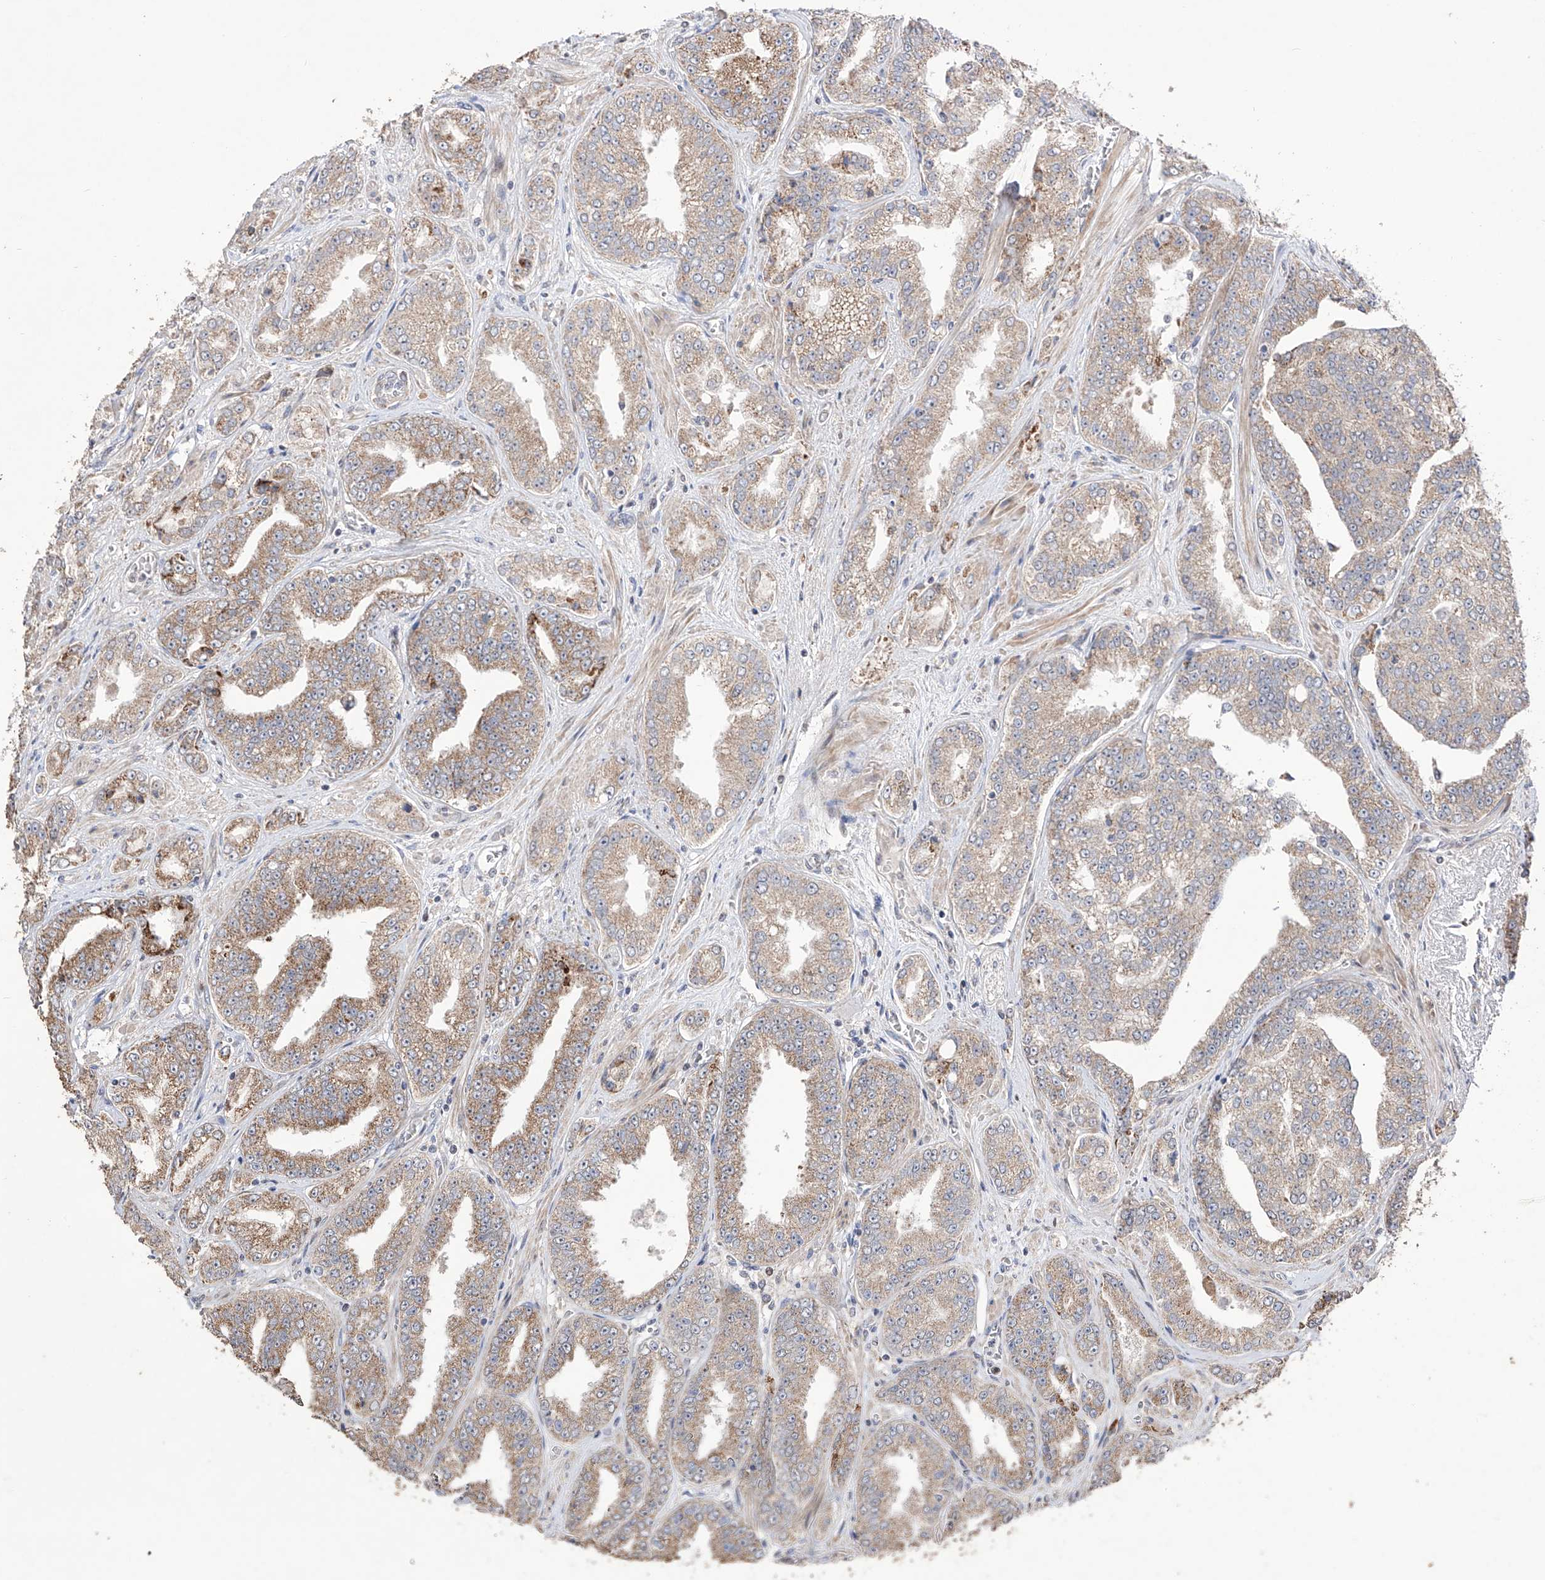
{"staining": {"intensity": "moderate", "quantity": "25%-75%", "location": "cytoplasmic/membranous"}, "tissue": "prostate cancer", "cell_type": "Tumor cells", "image_type": "cancer", "snomed": [{"axis": "morphology", "description": "Adenocarcinoma, High grade"}, {"axis": "topography", "description": "Prostate"}], "caption": "Human prostate adenocarcinoma (high-grade) stained with a brown dye demonstrates moderate cytoplasmic/membranous positive staining in about 25%-75% of tumor cells.", "gene": "YKT6", "patient": {"sex": "male", "age": 71}}